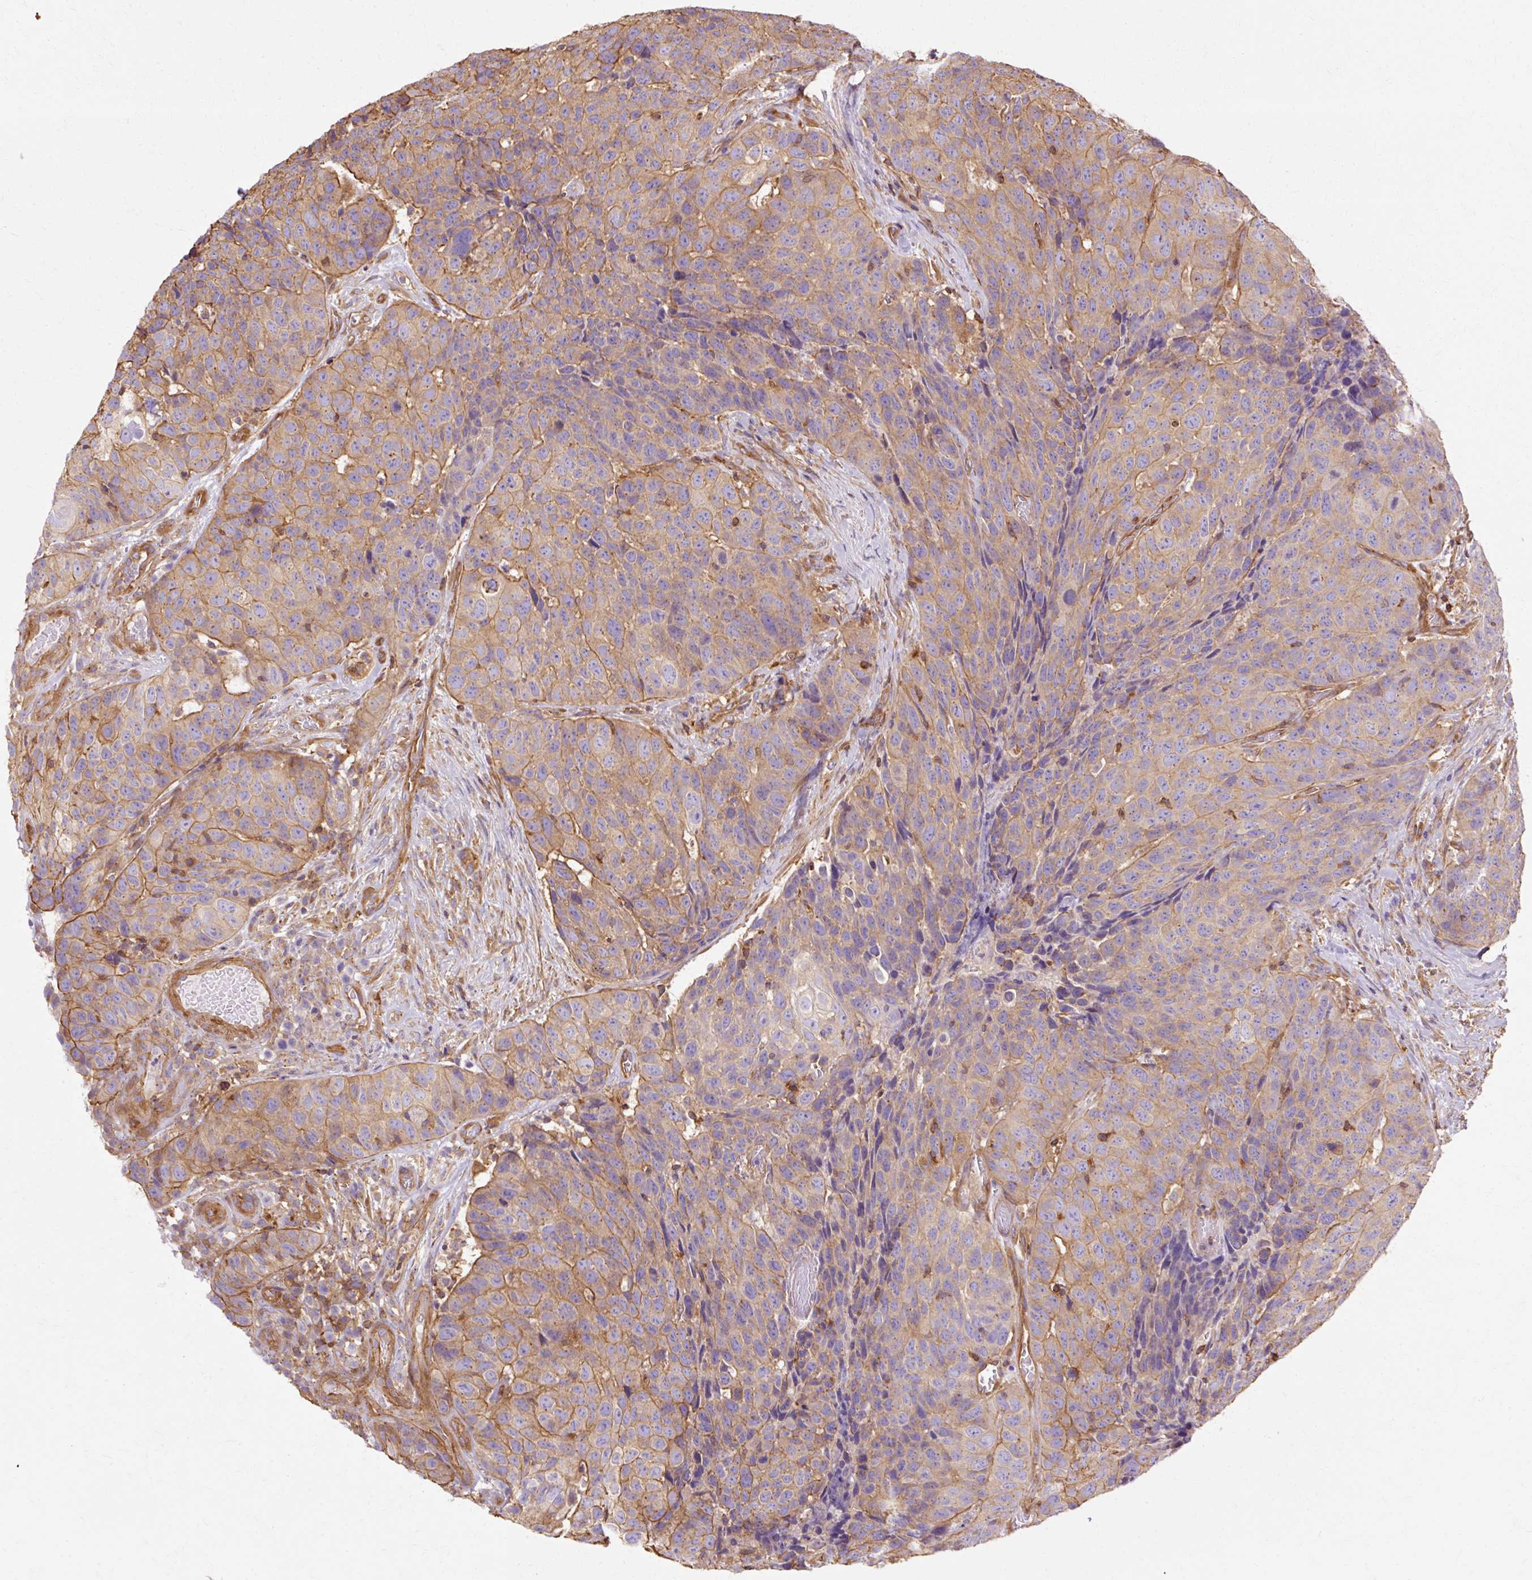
{"staining": {"intensity": "moderate", "quantity": ">75%", "location": "cytoplasmic/membranous"}, "tissue": "head and neck cancer", "cell_type": "Tumor cells", "image_type": "cancer", "snomed": [{"axis": "morphology", "description": "Squamous cell carcinoma, NOS"}, {"axis": "topography", "description": "Head-Neck"}], "caption": "Brown immunohistochemical staining in human head and neck cancer demonstrates moderate cytoplasmic/membranous staining in approximately >75% of tumor cells.", "gene": "TBC1D2B", "patient": {"sex": "male", "age": 66}}